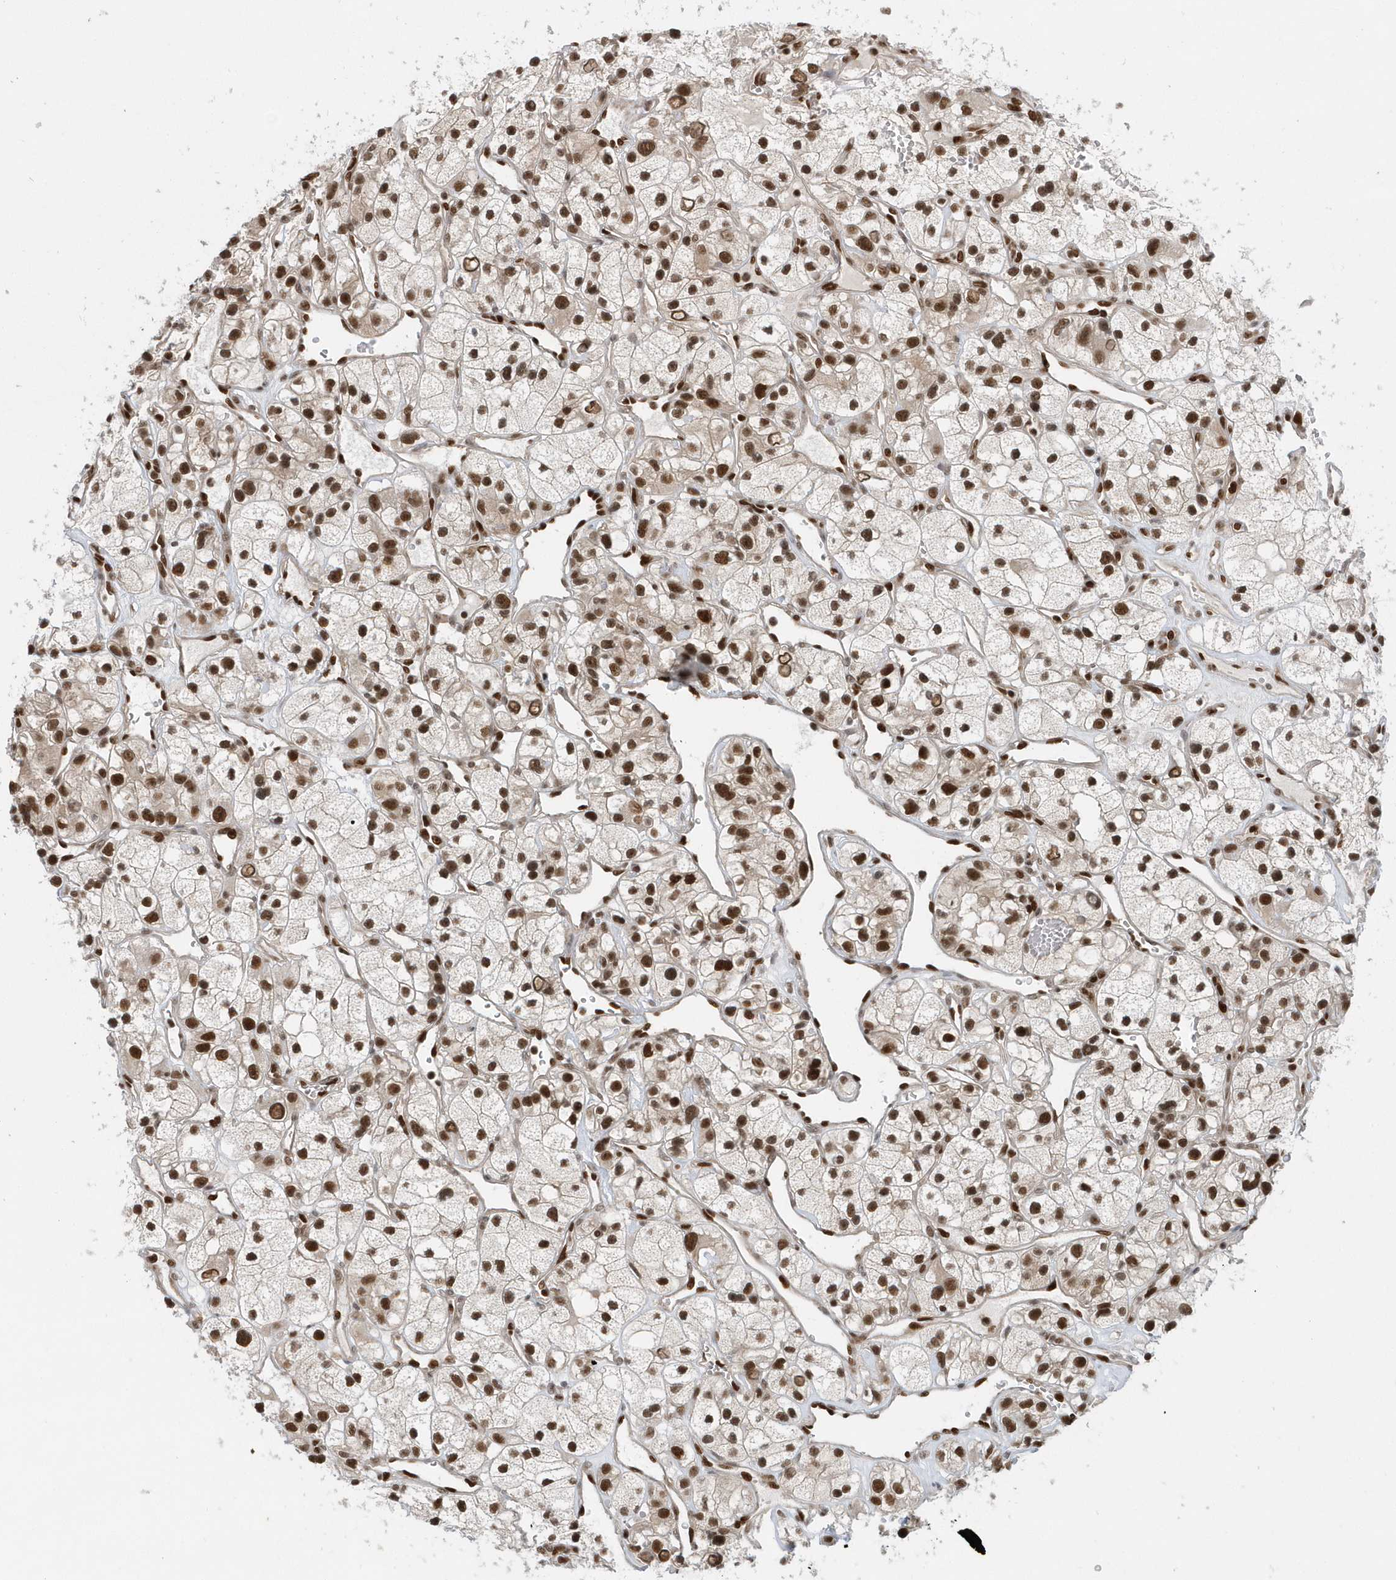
{"staining": {"intensity": "strong", "quantity": ">75%", "location": "nuclear"}, "tissue": "renal cancer", "cell_type": "Tumor cells", "image_type": "cancer", "snomed": [{"axis": "morphology", "description": "Adenocarcinoma, NOS"}, {"axis": "topography", "description": "Kidney"}], "caption": "IHC (DAB (3,3'-diaminobenzidine)) staining of adenocarcinoma (renal) reveals strong nuclear protein expression in about >75% of tumor cells.", "gene": "SEPHS1", "patient": {"sex": "female", "age": 57}}